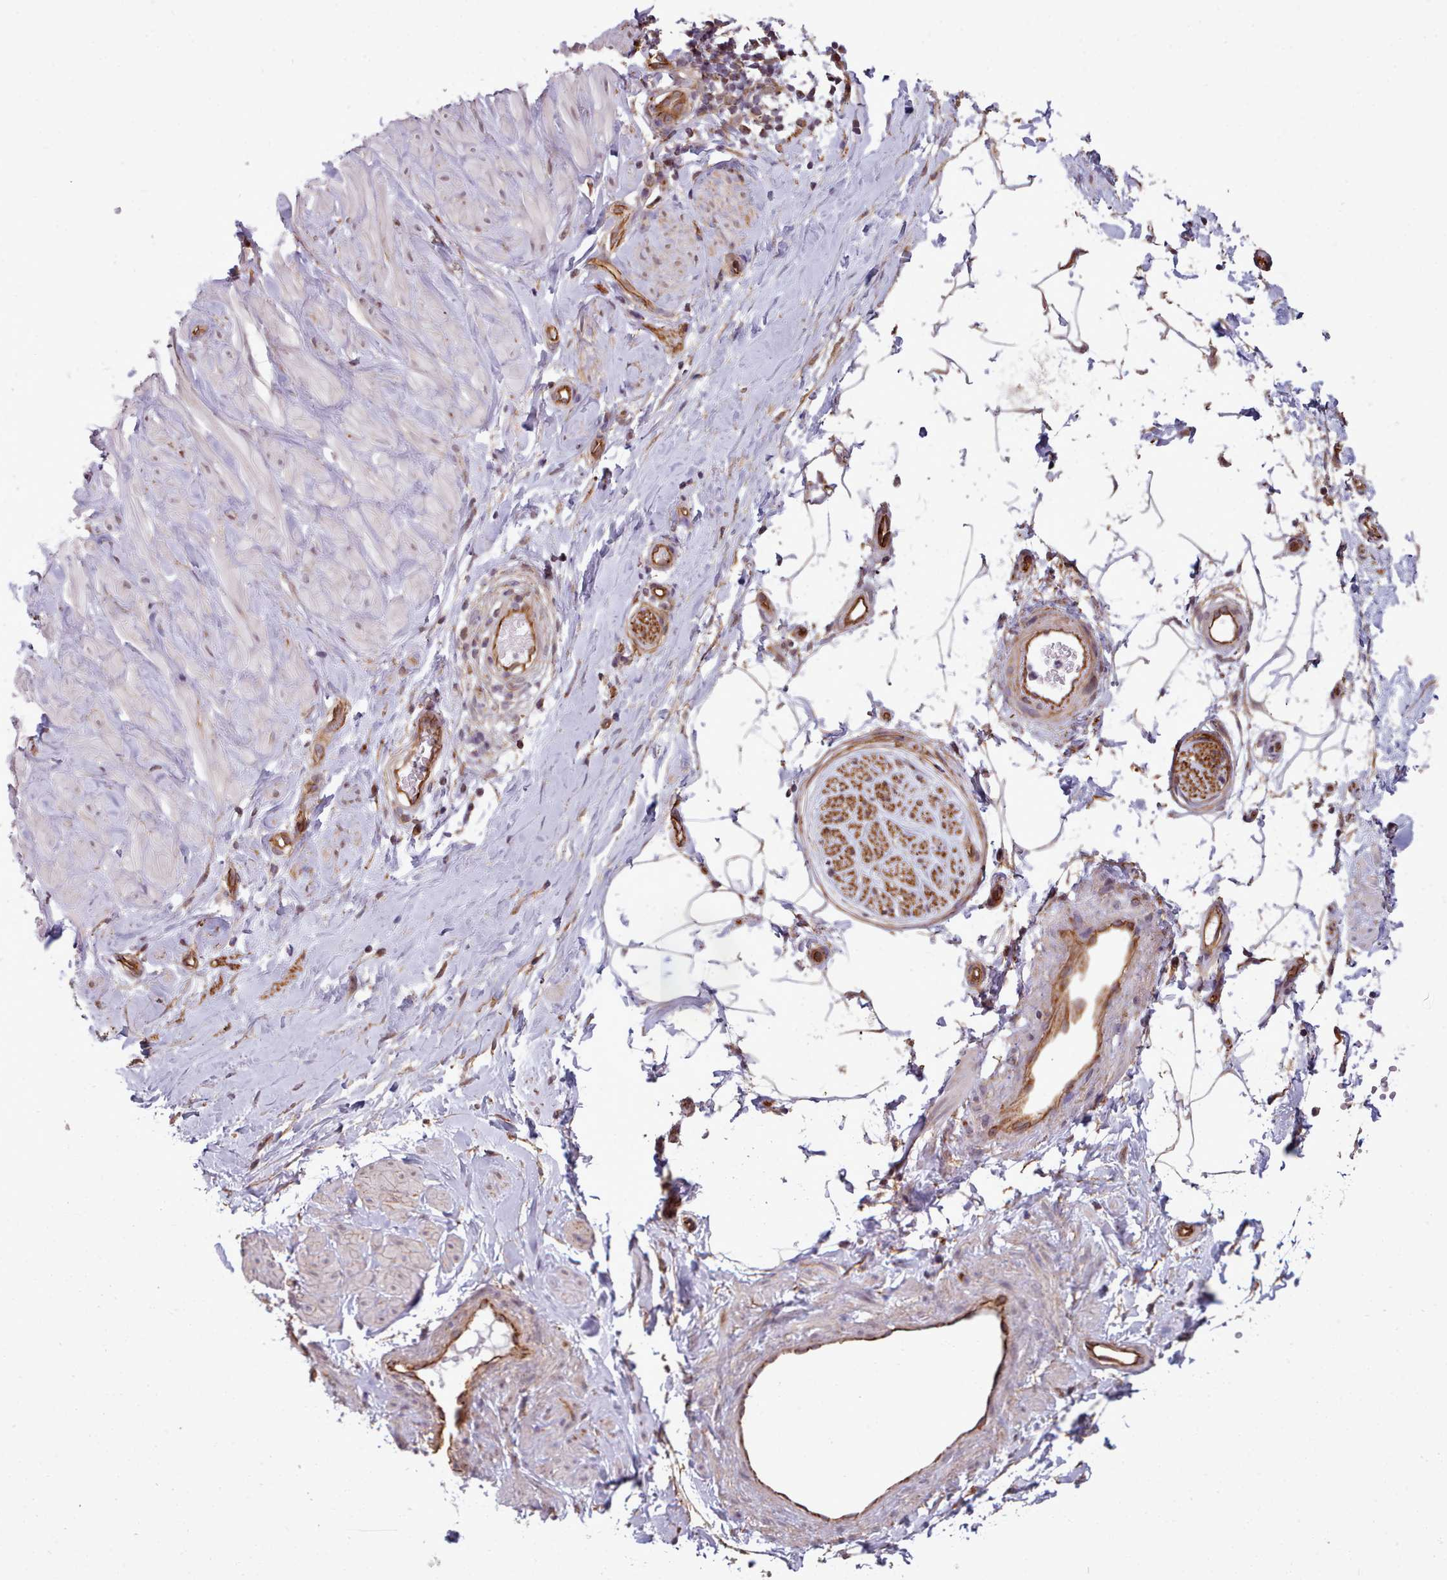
{"staining": {"intensity": "weak", "quantity": ">75%", "location": "cytoplasmic/membranous"}, "tissue": "adipose tissue", "cell_type": "Adipocytes", "image_type": "normal", "snomed": [{"axis": "morphology", "description": "Normal tissue, NOS"}, {"axis": "topography", "description": "Soft tissue"}, {"axis": "topography", "description": "Adipose tissue"}, {"axis": "topography", "description": "Vascular tissue"}, {"axis": "topography", "description": "Peripheral nerve tissue"}], "caption": "Adipose tissue stained with DAB (3,3'-diaminobenzidine) immunohistochemistry displays low levels of weak cytoplasmic/membranous expression in approximately >75% of adipocytes. Immunohistochemistry stains the protein in brown and the nuclei are stained blue.", "gene": "MRPL46", "patient": {"sex": "male", "age": 74}}